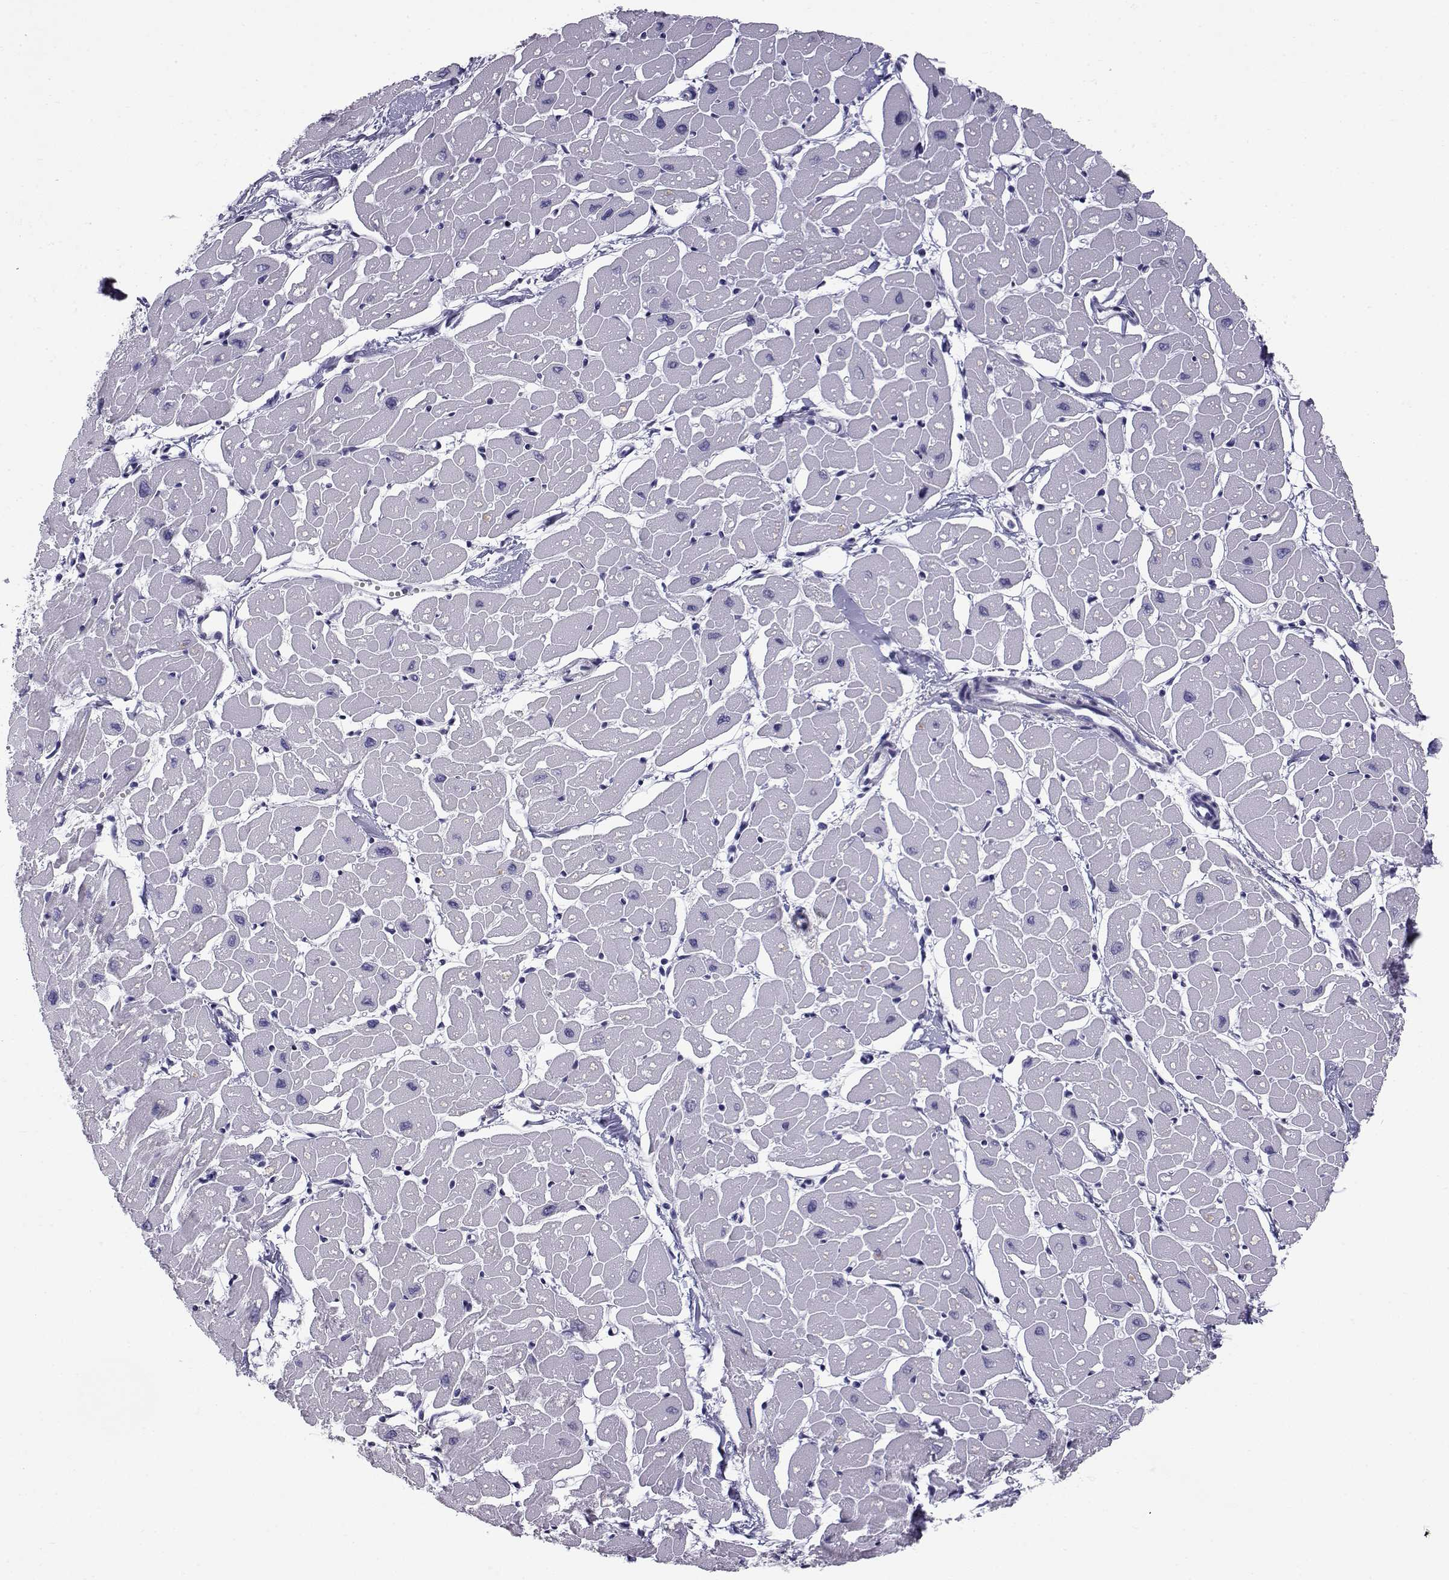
{"staining": {"intensity": "negative", "quantity": "none", "location": "none"}, "tissue": "heart muscle", "cell_type": "Cardiomyocytes", "image_type": "normal", "snomed": [{"axis": "morphology", "description": "Normal tissue, NOS"}, {"axis": "topography", "description": "Heart"}], "caption": "A high-resolution image shows immunohistochemistry (IHC) staining of benign heart muscle, which reveals no significant staining in cardiomyocytes.", "gene": "RNASE12", "patient": {"sex": "male", "age": 57}}